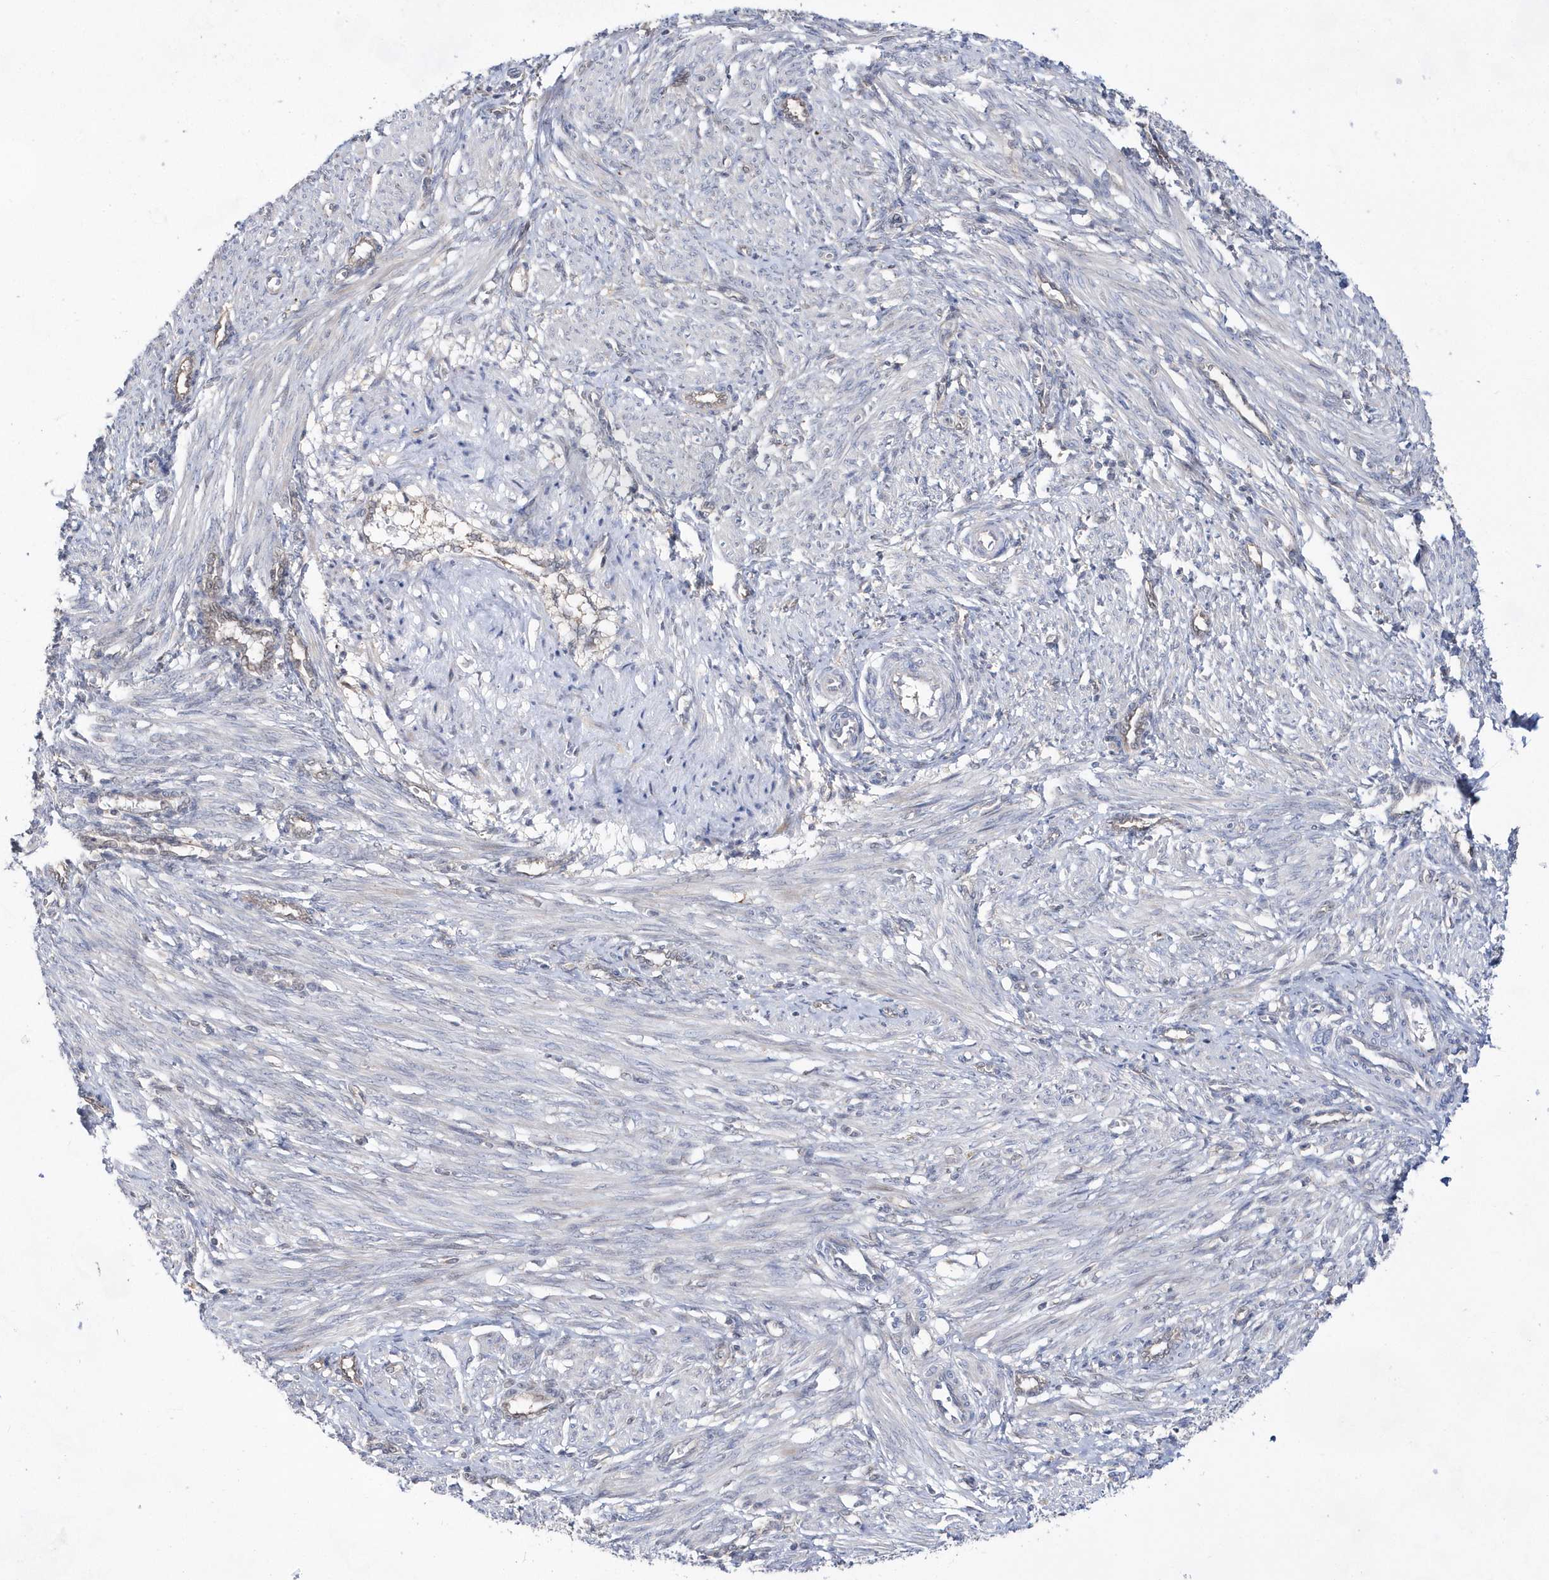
{"staining": {"intensity": "weak", "quantity": "<25%", "location": "cytoplasmic/membranous"}, "tissue": "smooth muscle", "cell_type": "Smooth muscle cells", "image_type": "normal", "snomed": [{"axis": "morphology", "description": "Normal tissue, NOS"}, {"axis": "topography", "description": "Endometrium"}], "caption": "DAB immunohistochemical staining of benign human smooth muscle displays no significant positivity in smooth muscle cells.", "gene": "BDH2", "patient": {"sex": "female", "age": 33}}